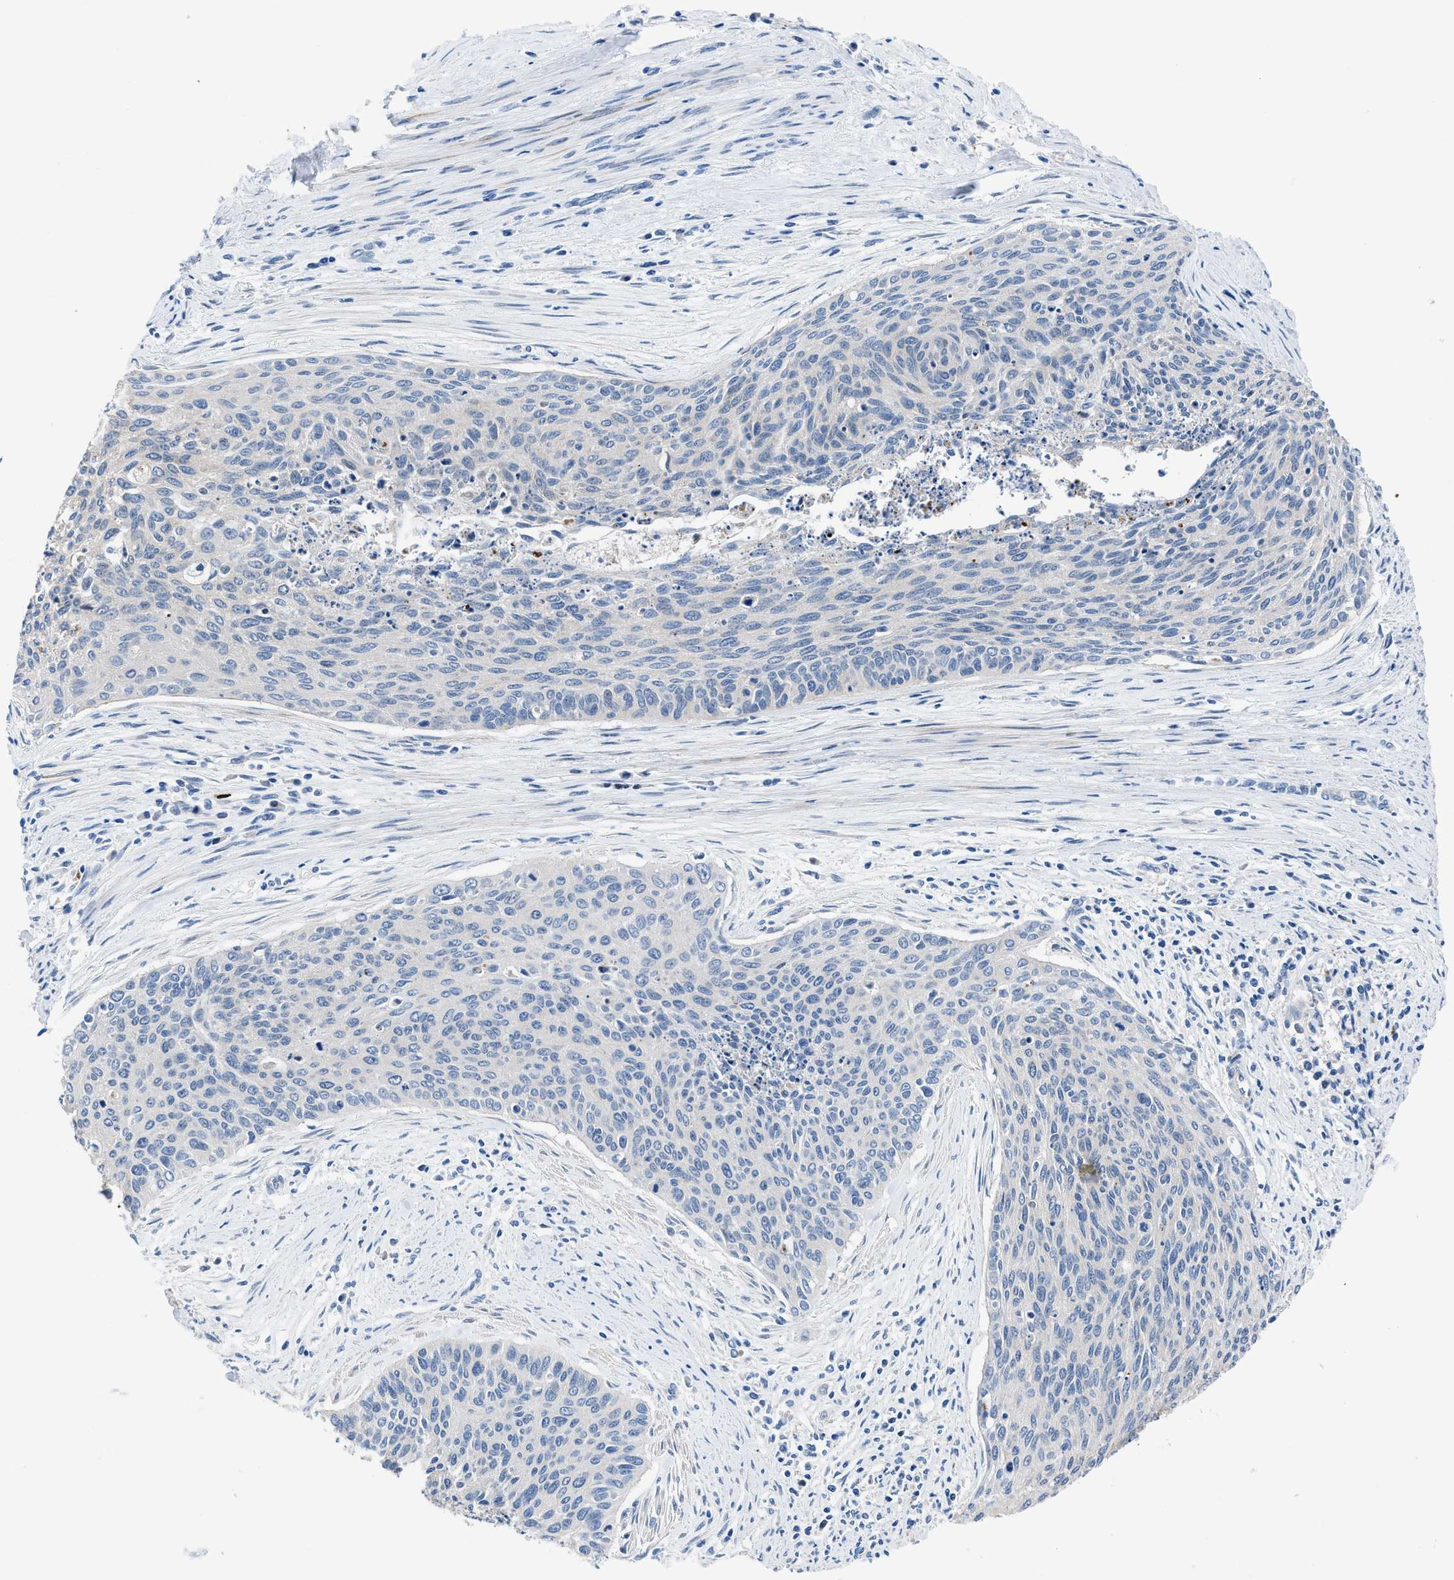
{"staining": {"intensity": "negative", "quantity": "none", "location": "none"}, "tissue": "cervical cancer", "cell_type": "Tumor cells", "image_type": "cancer", "snomed": [{"axis": "morphology", "description": "Squamous cell carcinoma, NOS"}, {"axis": "topography", "description": "Cervix"}], "caption": "Squamous cell carcinoma (cervical) was stained to show a protein in brown. There is no significant expression in tumor cells.", "gene": "UAP1", "patient": {"sex": "female", "age": 55}}